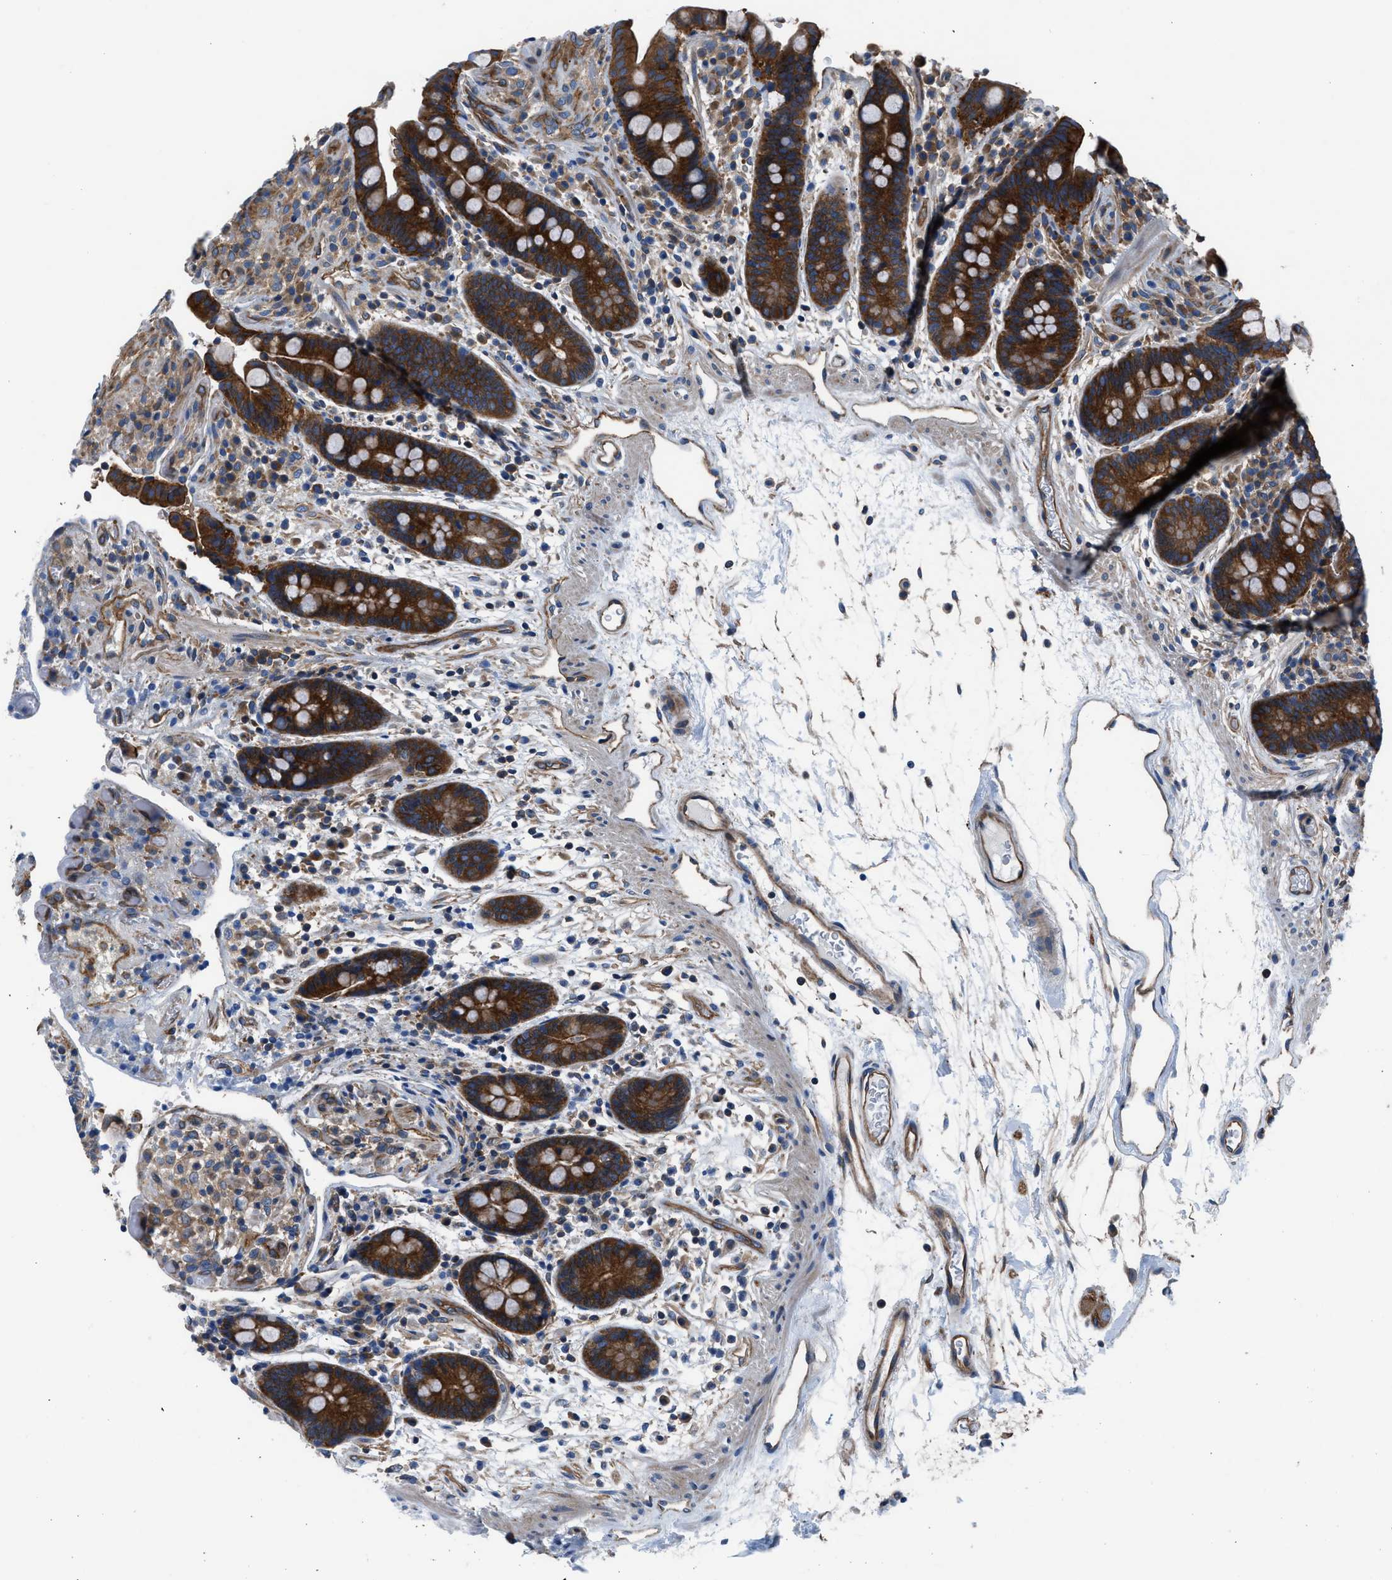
{"staining": {"intensity": "weak", "quantity": ">75%", "location": "cytoplasmic/membranous"}, "tissue": "colon", "cell_type": "Endothelial cells", "image_type": "normal", "snomed": [{"axis": "morphology", "description": "Normal tissue, NOS"}, {"axis": "topography", "description": "Colon"}], "caption": "IHC of benign human colon reveals low levels of weak cytoplasmic/membranous expression in about >75% of endothelial cells.", "gene": "TRIP4", "patient": {"sex": "male", "age": 73}}